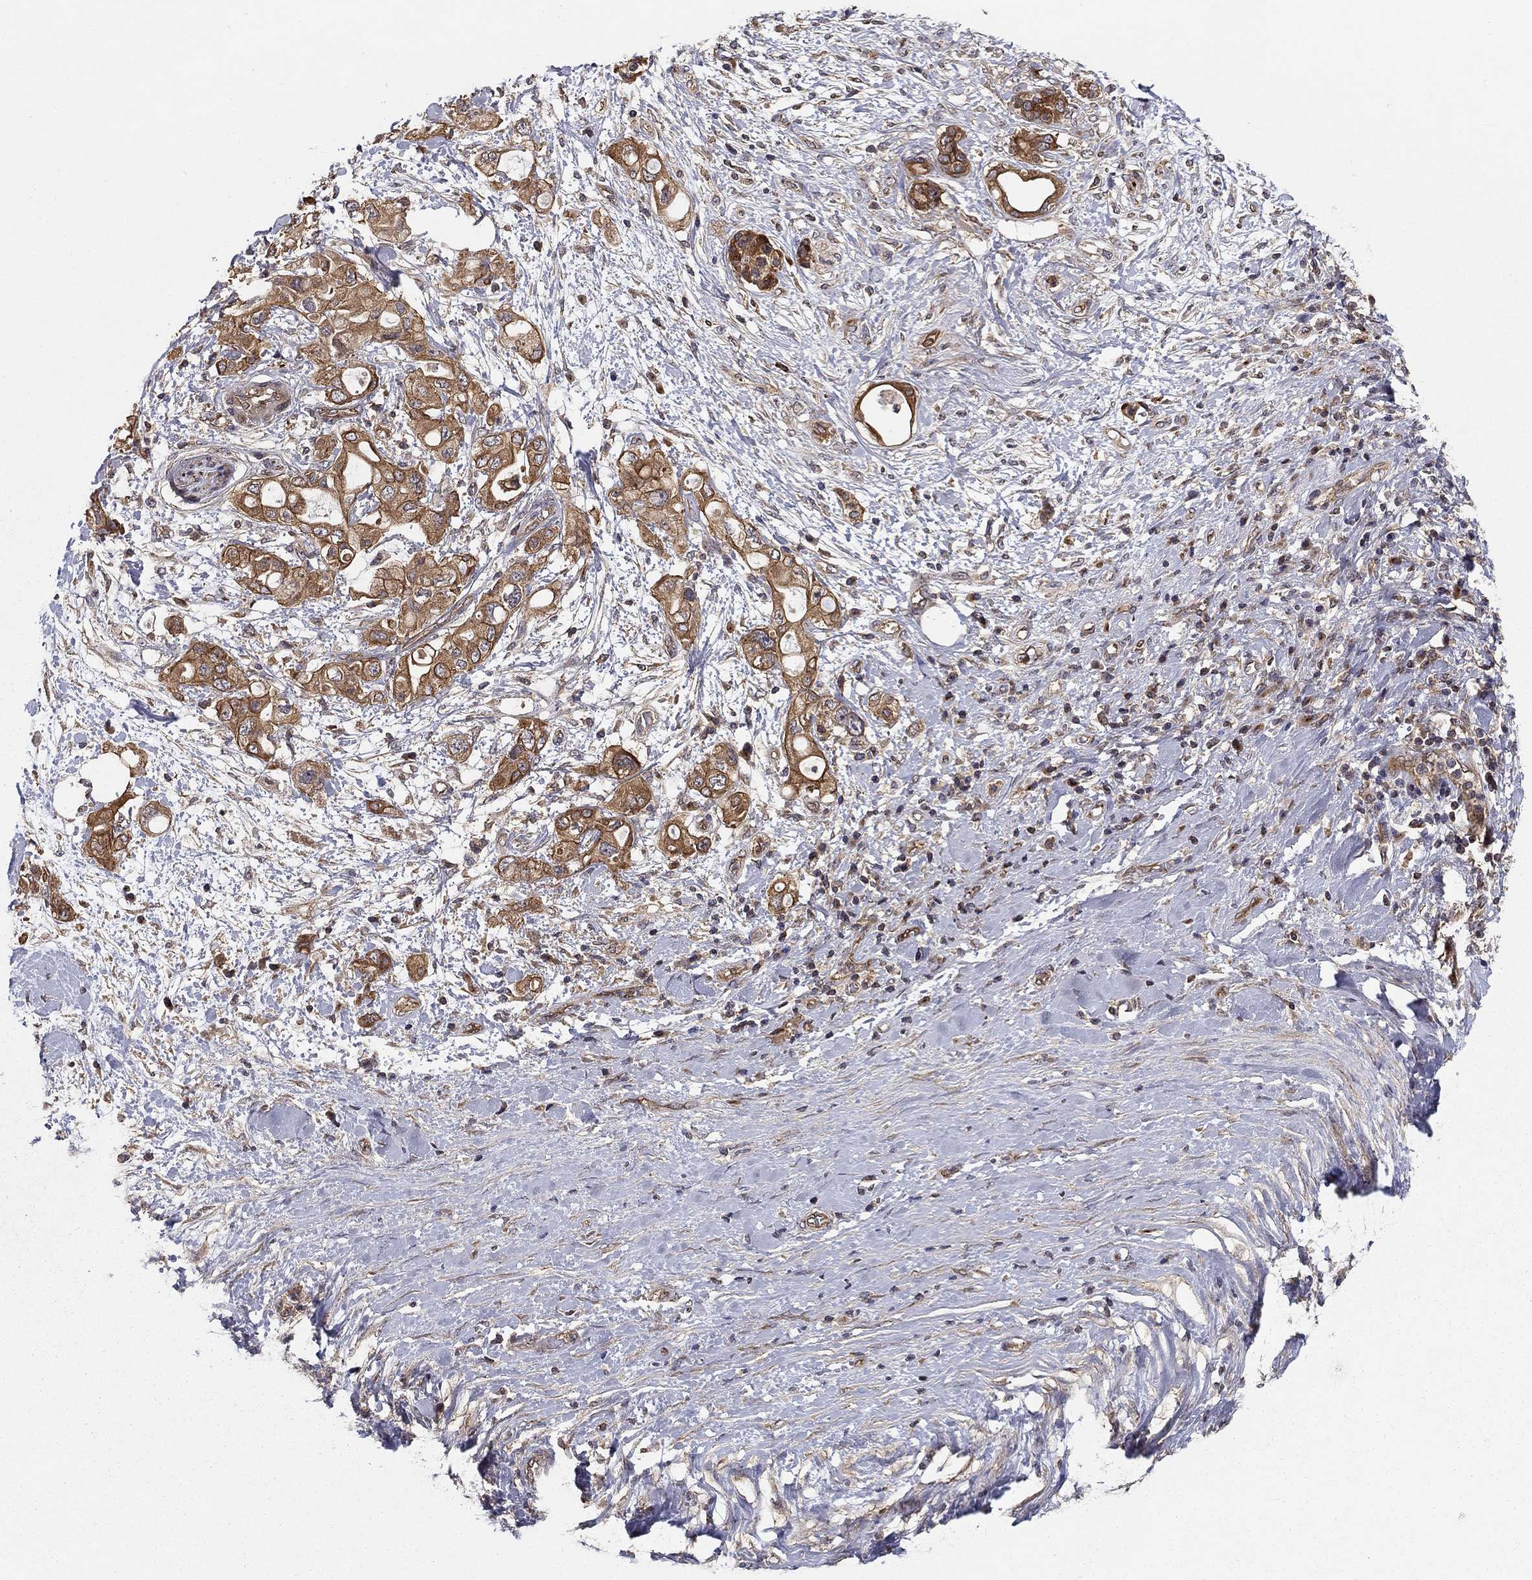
{"staining": {"intensity": "strong", "quantity": "25%-75%", "location": "cytoplasmic/membranous,nuclear"}, "tissue": "pancreatic cancer", "cell_type": "Tumor cells", "image_type": "cancer", "snomed": [{"axis": "morphology", "description": "Adenocarcinoma, NOS"}, {"axis": "topography", "description": "Pancreas"}], "caption": "Tumor cells show high levels of strong cytoplasmic/membranous and nuclear expression in approximately 25%-75% of cells in adenocarcinoma (pancreatic).", "gene": "BMERB1", "patient": {"sex": "female", "age": 56}}